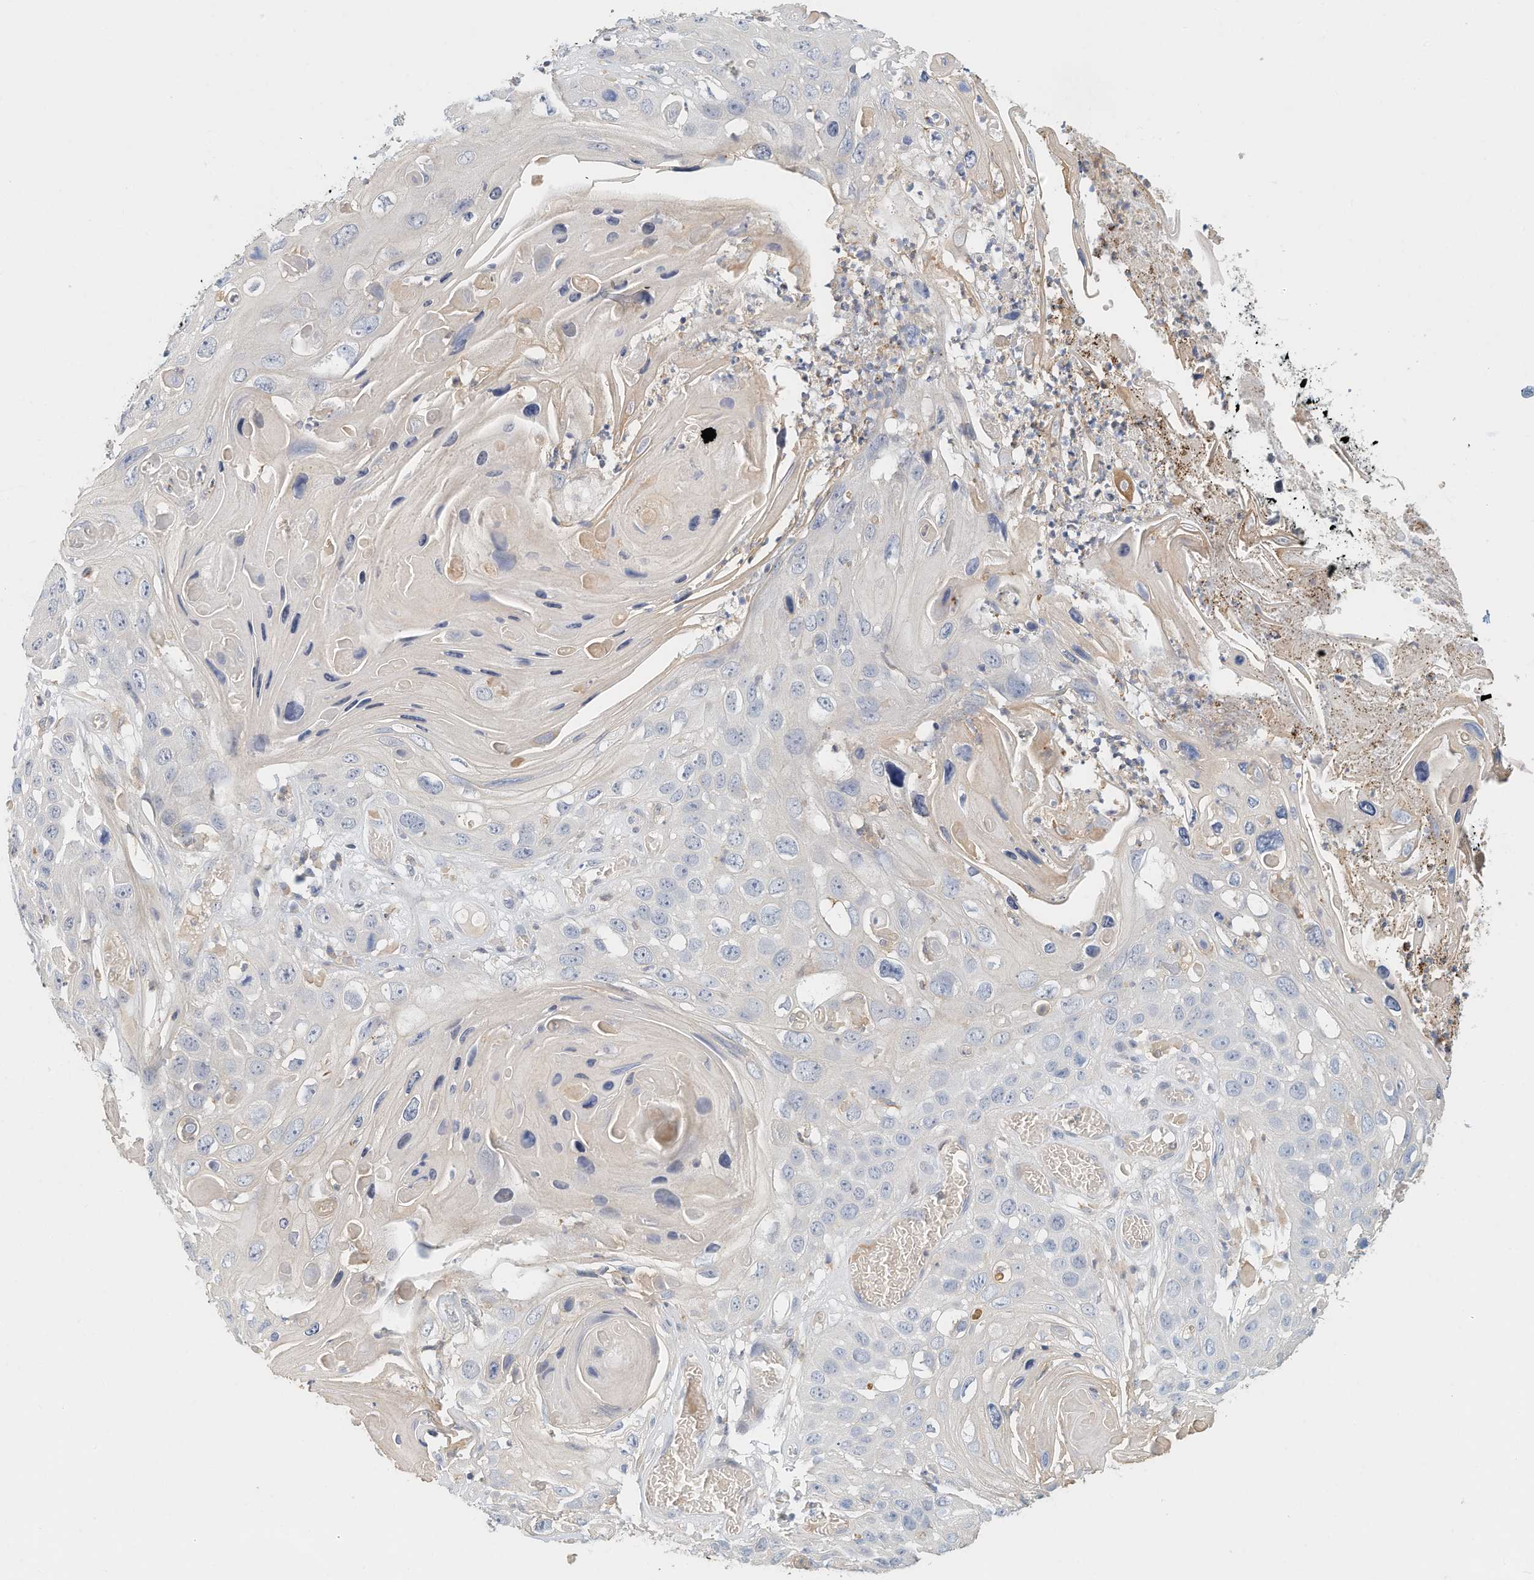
{"staining": {"intensity": "negative", "quantity": "none", "location": "none"}, "tissue": "skin cancer", "cell_type": "Tumor cells", "image_type": "cancer", "snomed": [{"axis": "morphology", "description": "Squamous cell carcinoma, NOS"}, {"axis": "topography", "description": "Skin"}], "caption": "The immunohistochemistry (IHC) image has no significant expression in tumor cells of skin cancer (squamous cell carcinoma) tissue.", "gene": "MICAL1", "patient": {"sex": "male", "age": 55}}